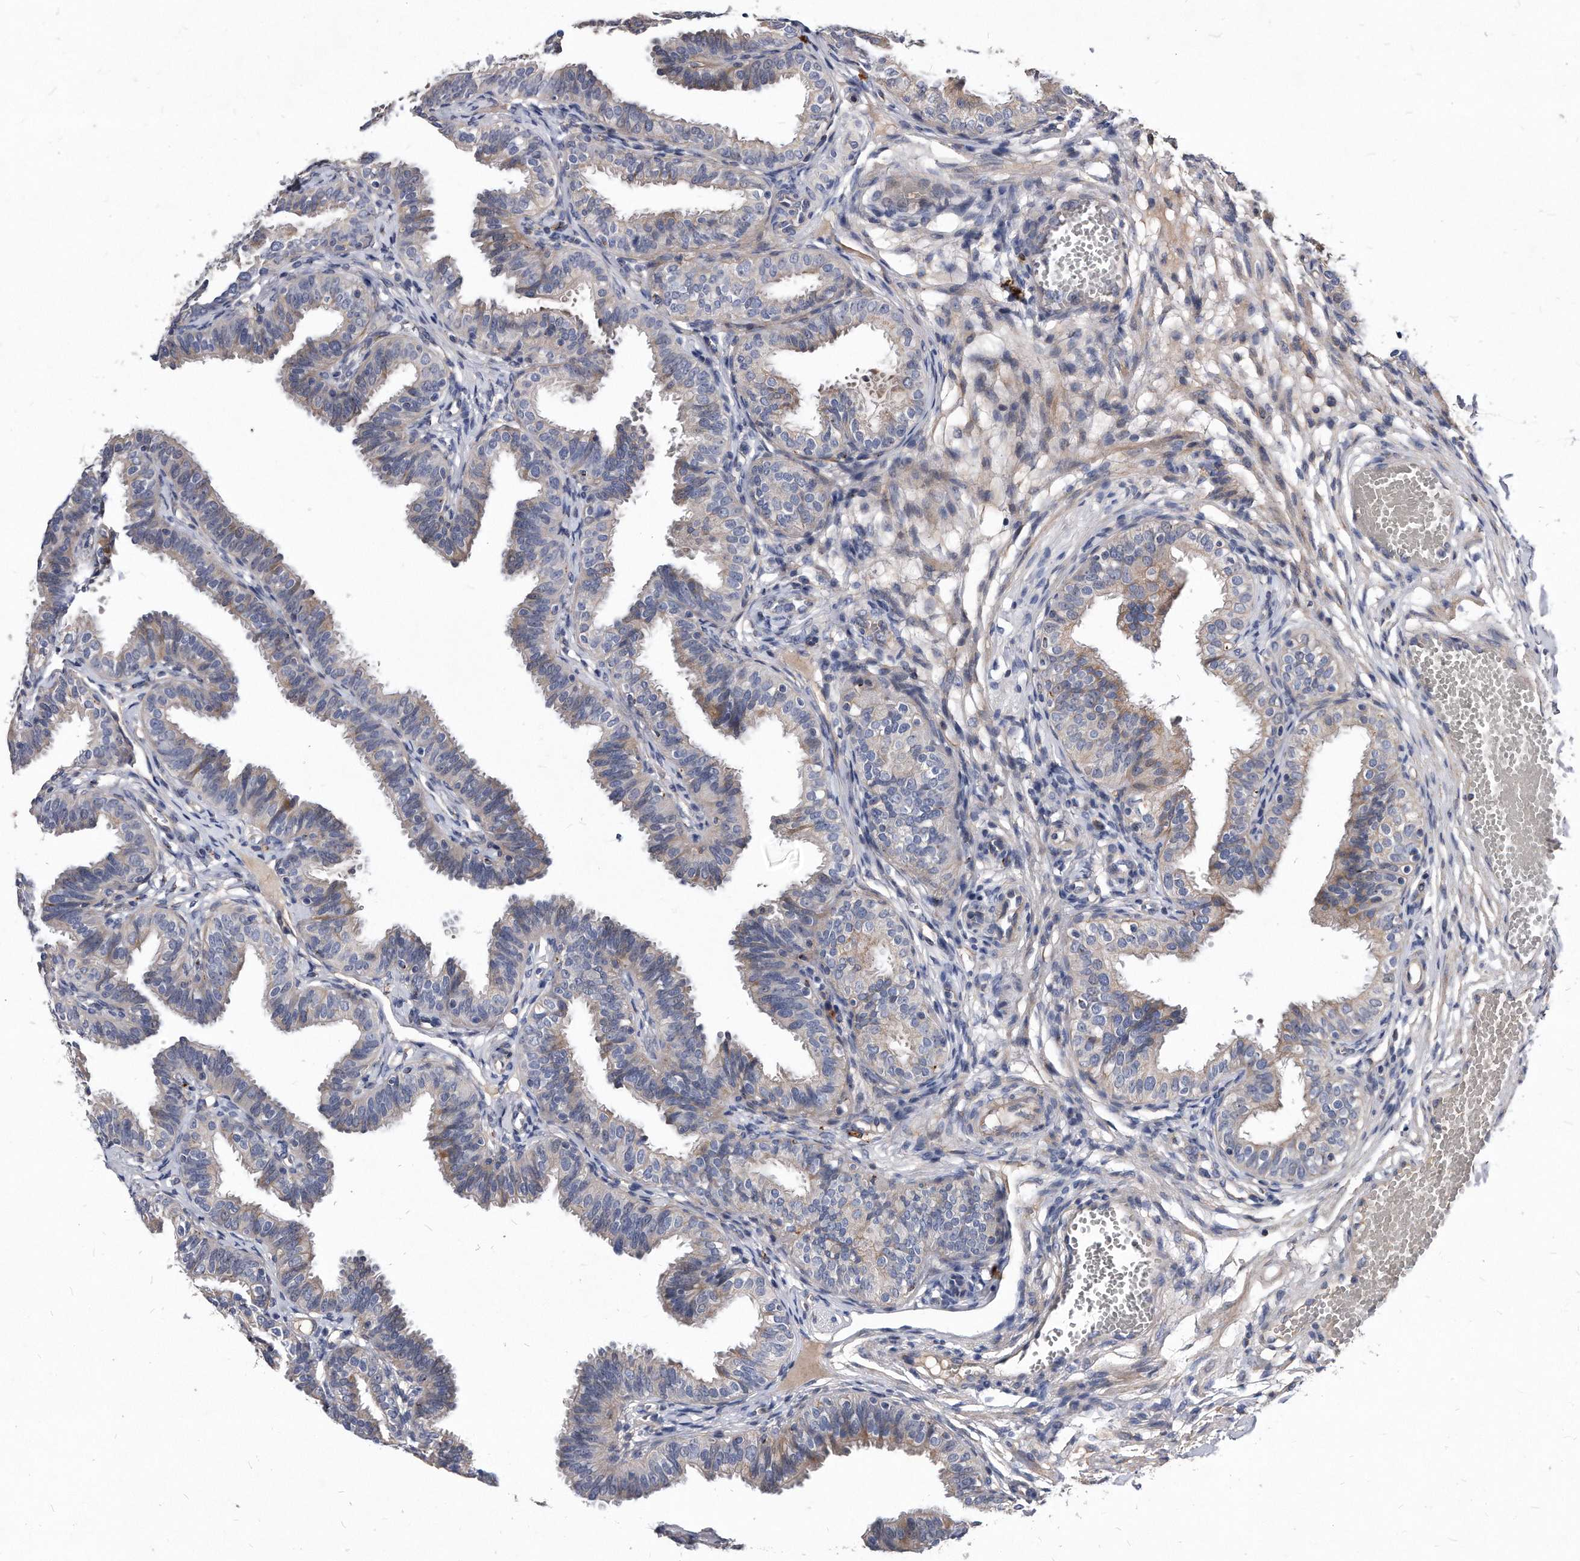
{"staining": {"intensity": "weak", "quantity": "25%-75%", "location": "cytoplasmic/membranous"}, "tissue": "fallopian tube", "cell_type": "Glandular cells", "image_type": "normal", "snomed": [{"axis": "morphology", "description": "Normal tissue, NOS"}, {"axis": "topography", "description": "Fallopian tube"}], "caption": "Protein positivity by immunohistochemistry (IHC) demonstrates weak cytoplasmic/membranous expression in about 25%-75% of glandular cells in benign fallopian tube. (Stains: DAB in brown, nuclei in blue, Microscopy: brightfield microscopy at high magnification).", "gene": "MGAT4A", "patient": {"sex": "female", "age": 35}}